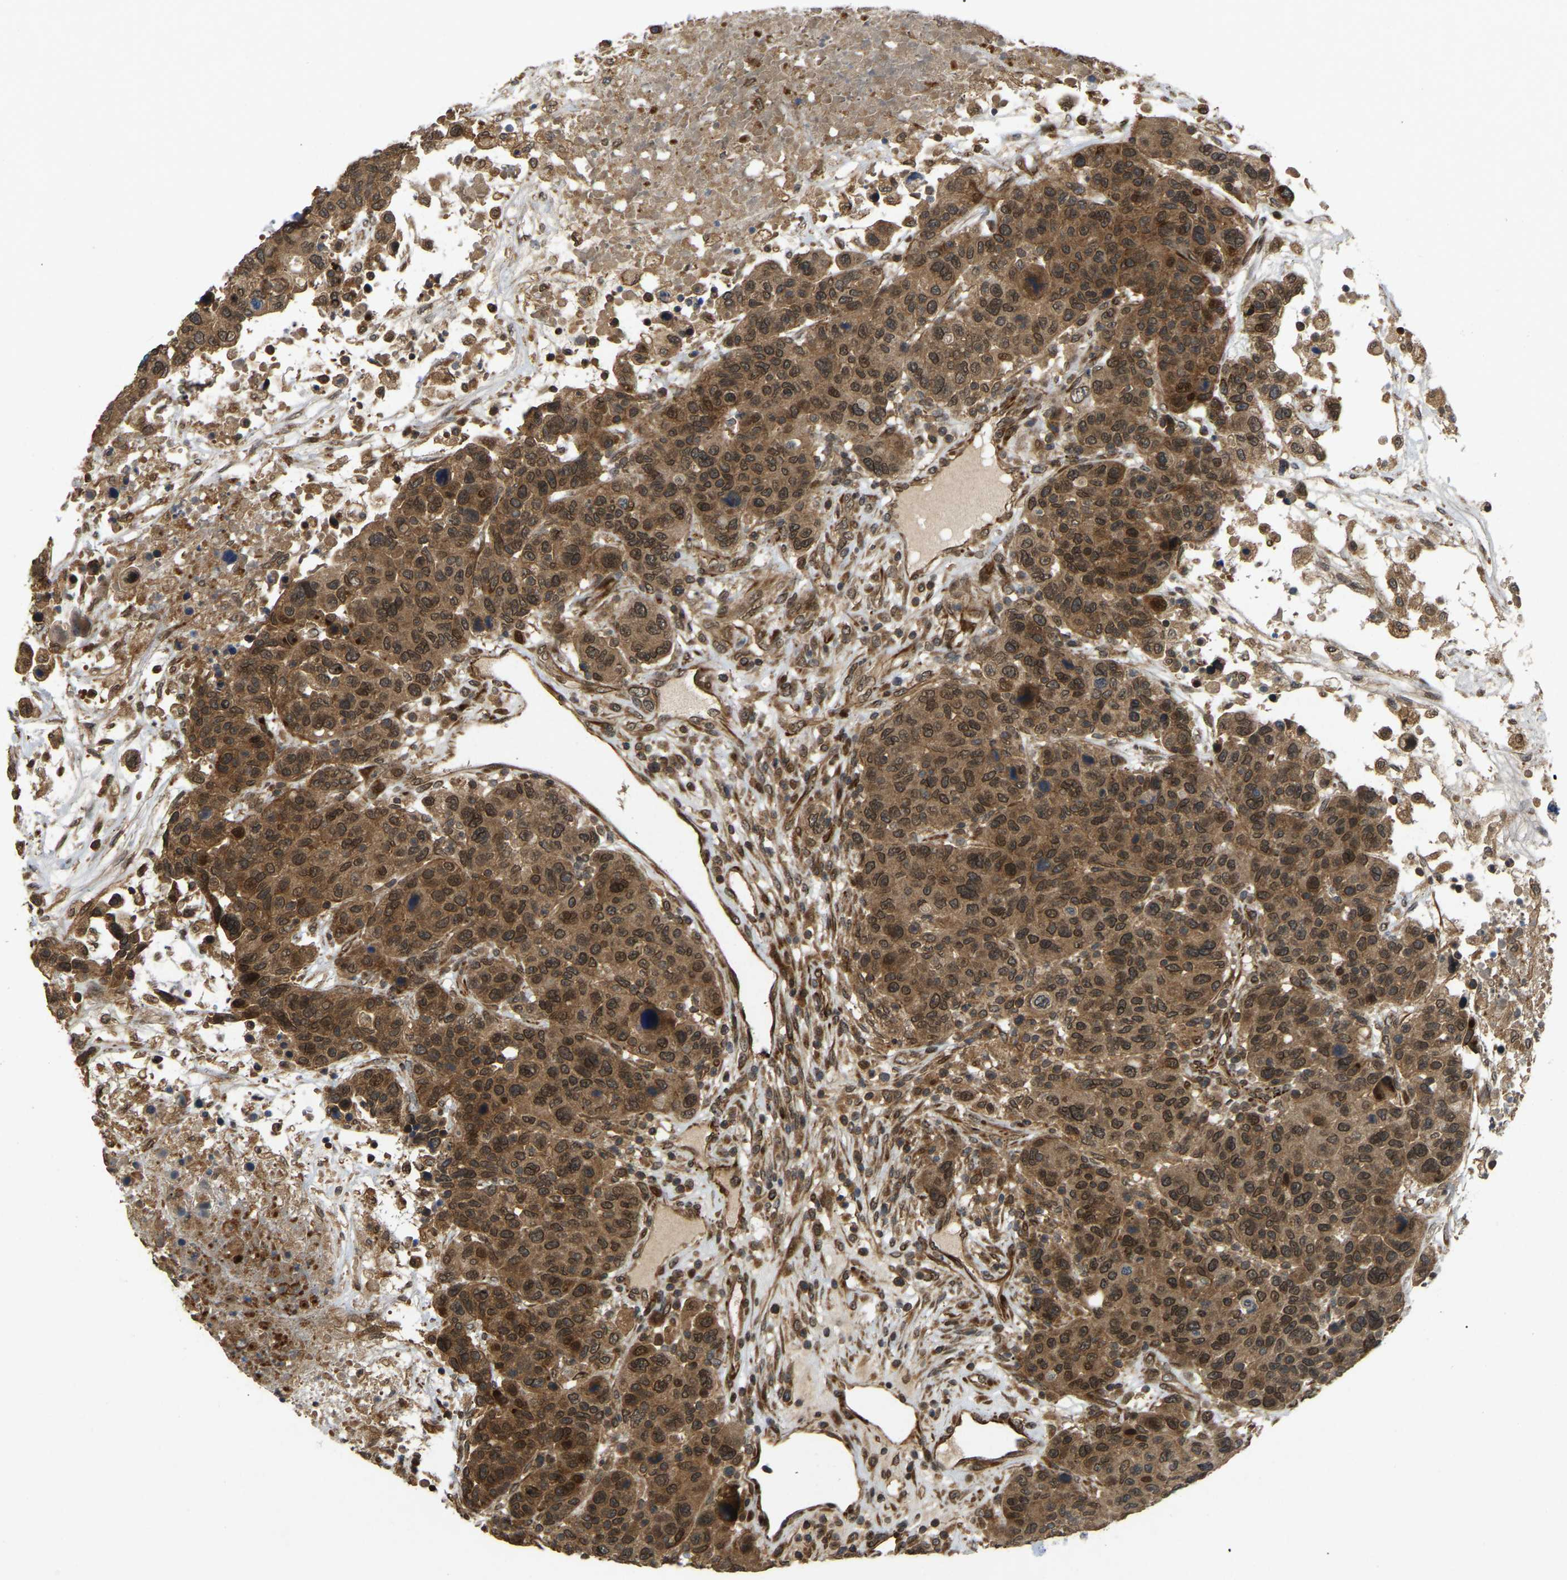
{"staining": {"intensity": "moderate", "quantity": ">75%", "location": "cytoplasmic/membranous,nuclear"}, "tissue": "breast cancer", "cell_type": "Tumor cells", "image_type": "cancer", "snomed": [{"axis": "morphology", "description": "Duct carcinoma"}, {"axis": "topography", "description": "Breast"}], "caption": "The histopathology image demonstrates immunohistochemical staining of invasive ductal carcinoma (breast). There is moderate cytoplasmic/membranous and nuclear staining is present in approximately >75% of tumor cells.", "gene": "KIAA1549", "patient": {"sex": "female", "age": 37}}